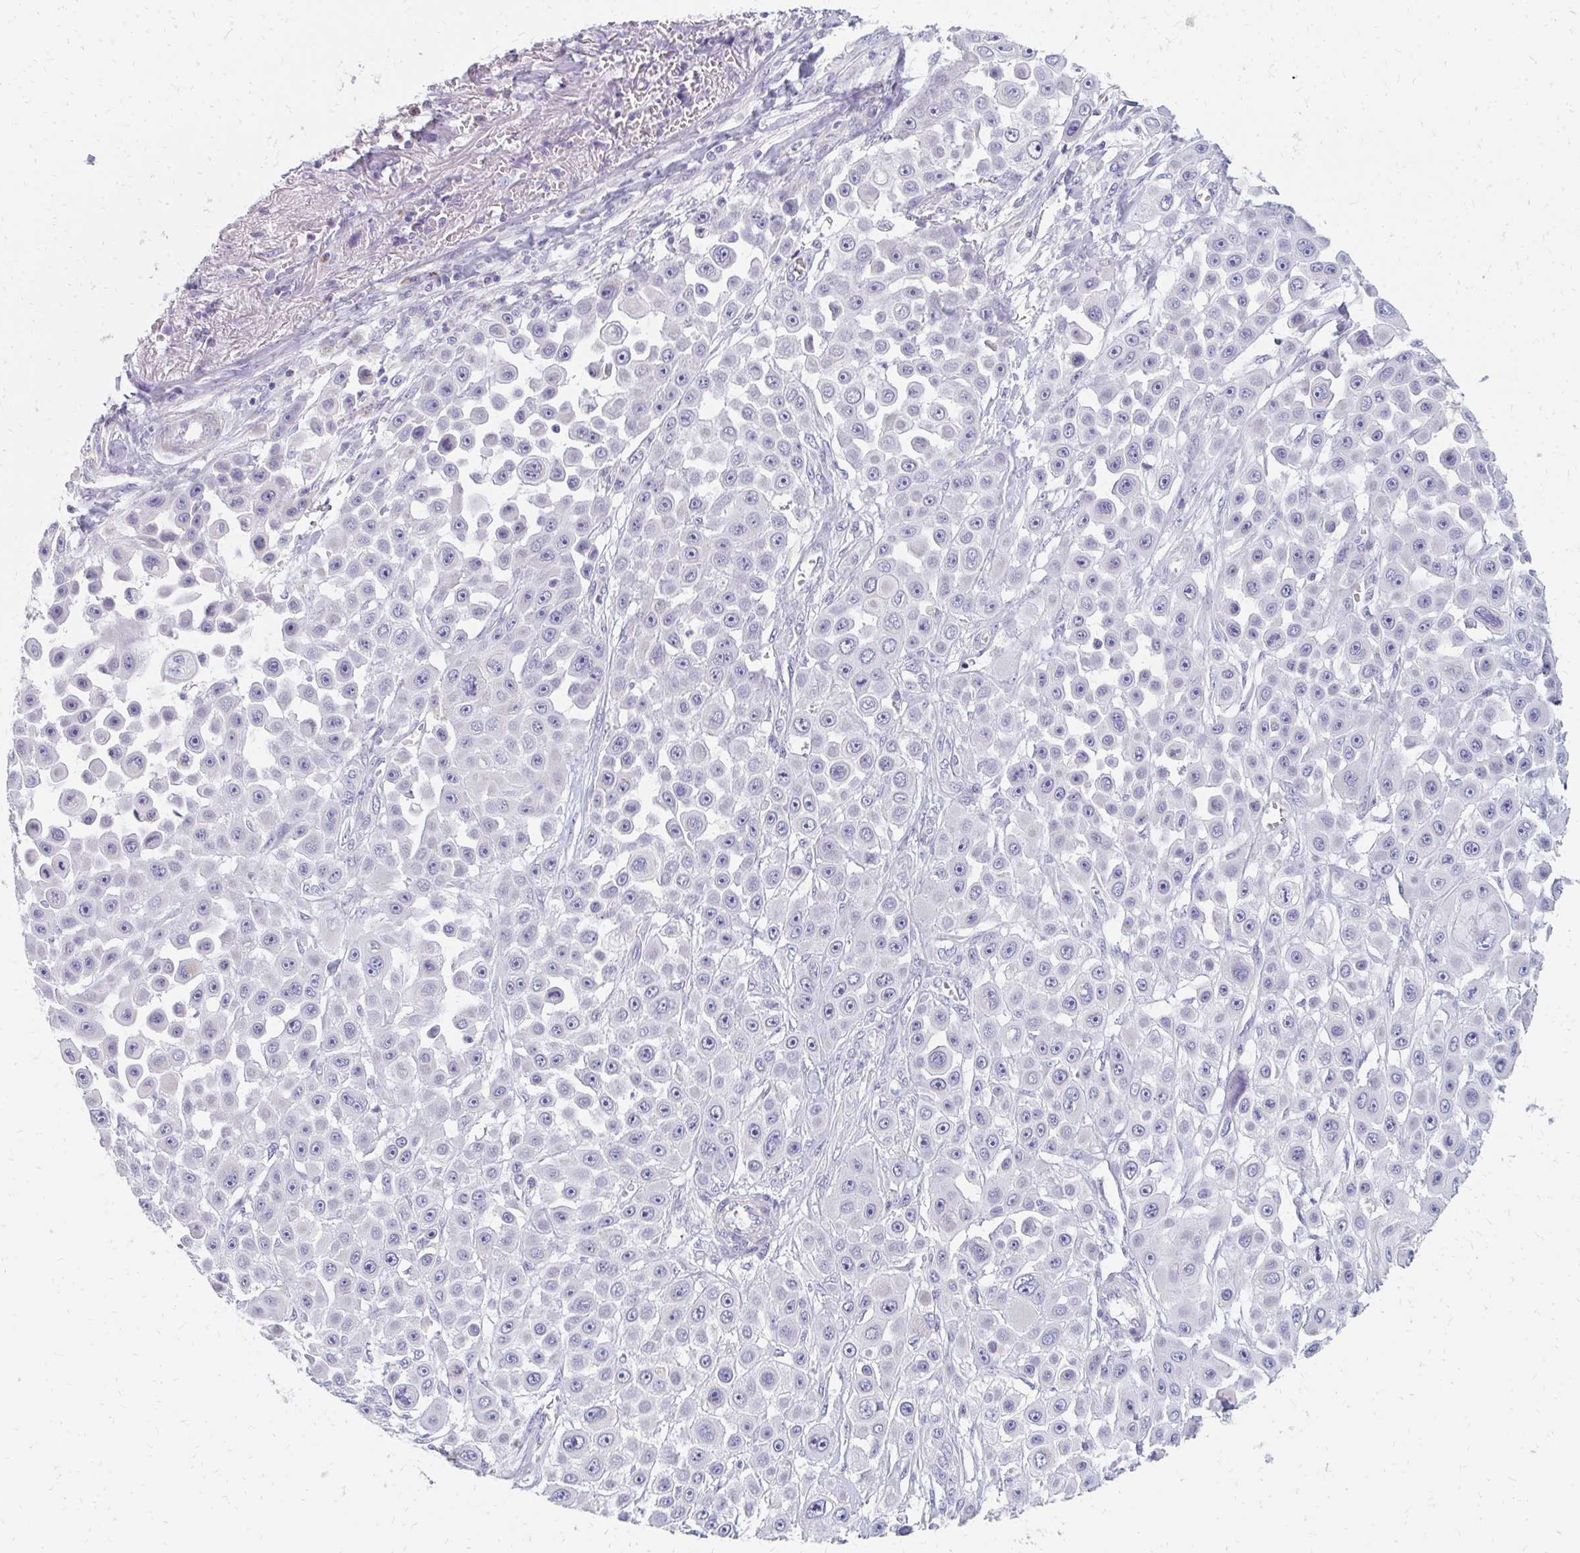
{"staining": {"intensity": "negative", "quantity": "none", "location": "none"}, "tissue": "skin cancer", "cell_type": "Tumor cells", "image_type": "cancer", "snomed": [{"axis": "morphology", "description": "Squamous cell carcinoma, NOS"}, {"axis": "topography", "description": "Skin"}], "caption": "DAB immunohistochemical staining of skin cancer (squamous cell carcinoma) demonstrates no significant positivity in tumor cells.", "gene": "OR10V1", "patient": {"sex": "male", "age": 67}}